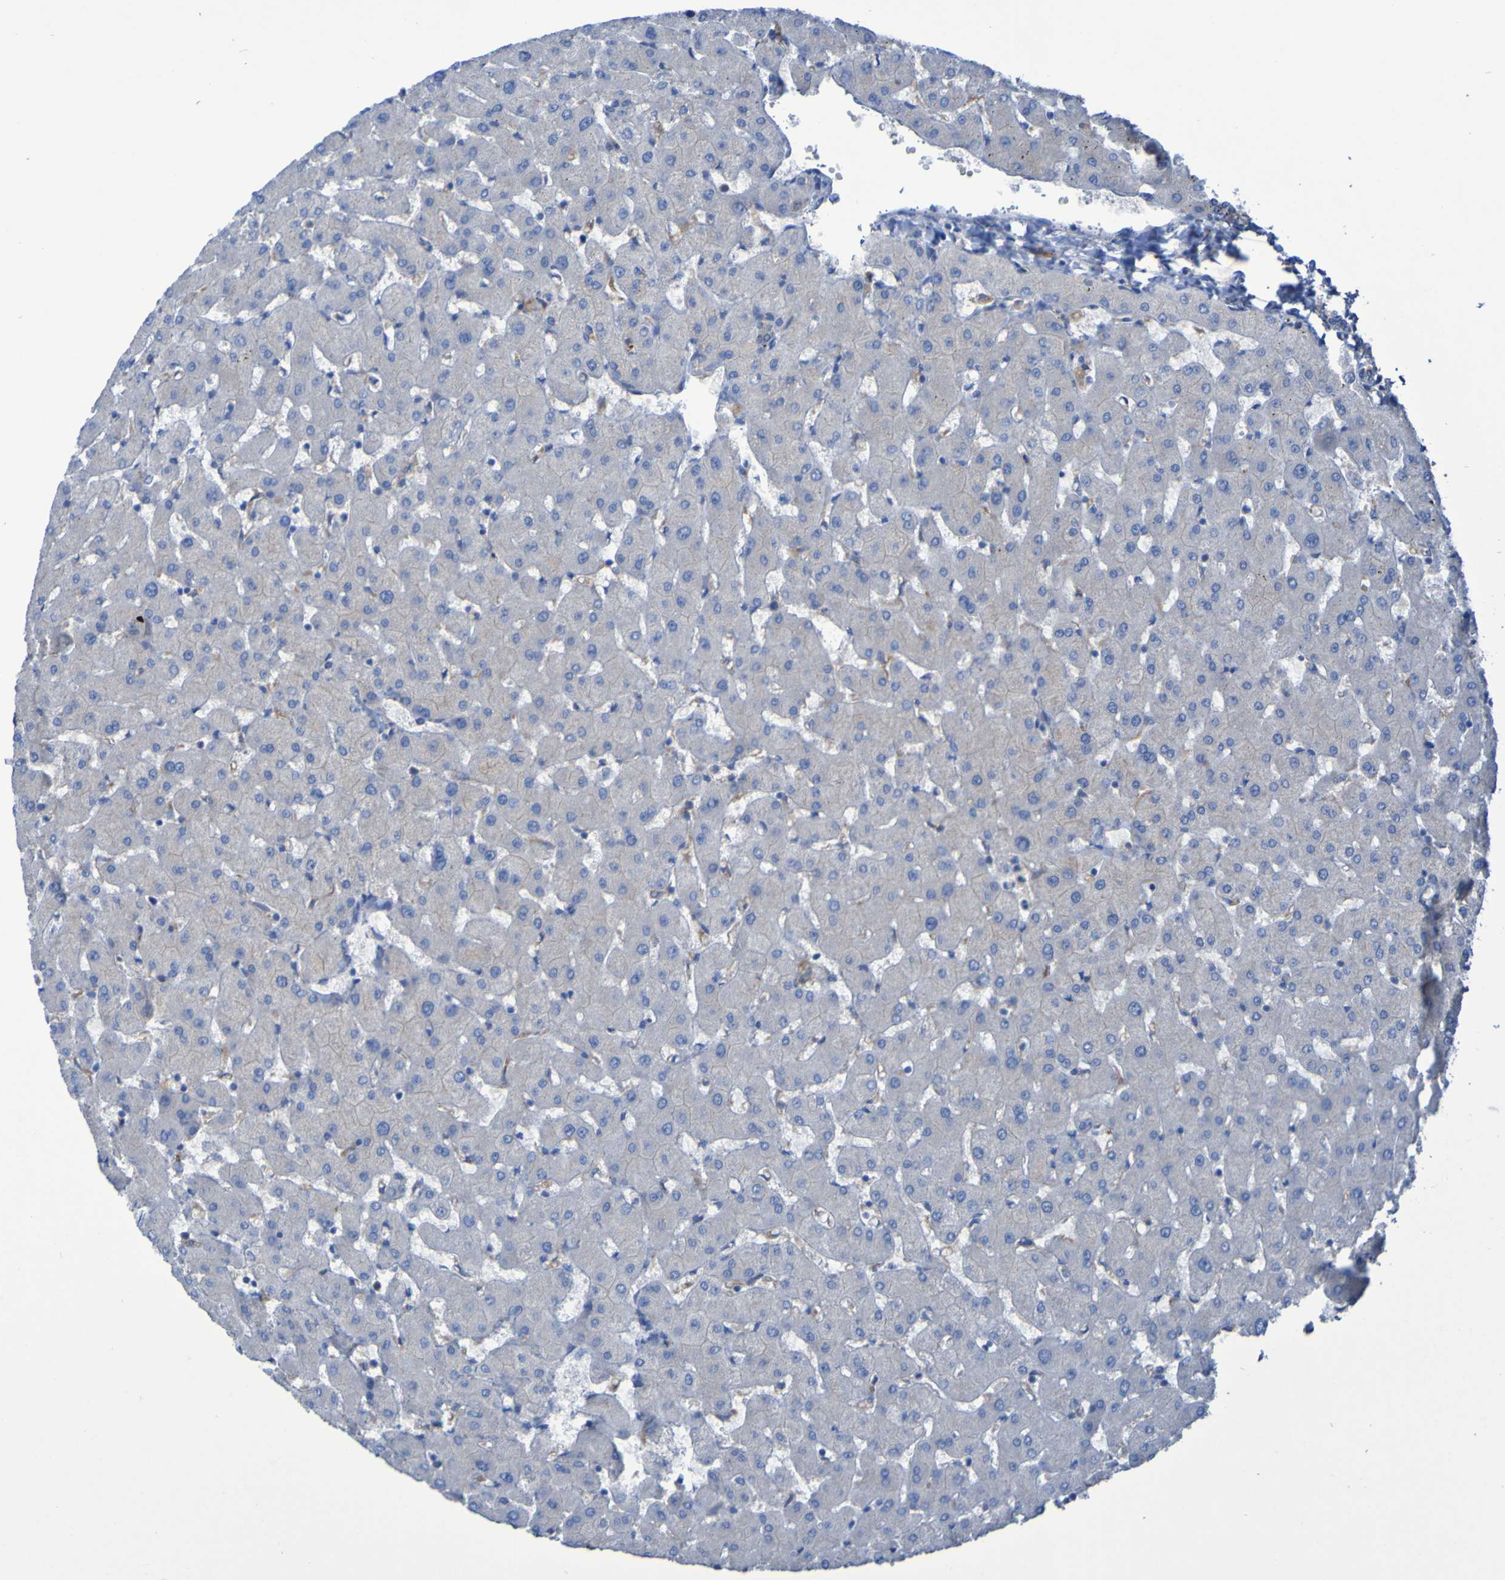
{"staining": {"intensity": "weak", "quantity": "25%-75%", "location": "cytoplasmic/membranous"}, "tissue": "liver", "cell_type": "Cholangiocytes", "image_type": "normal", "snomed": [{"axis": "morphology", "description": "Normal tissue, NOS"}, {"axis": "topography", "description": "Liver"}], "caption": "Protein staining demonstrates weak cytoplasmic/membranous expression in approximately 25%-75% of cholangiocytes in benign liver. Using DAB (3,3'-diaminobenzidine) (brown) and hematoxylin (blue) stains, captured at high magnification using brightfield microscopy.", "gene": "ARHGEF16", "patient": {"sex": "female", "age": 63}}